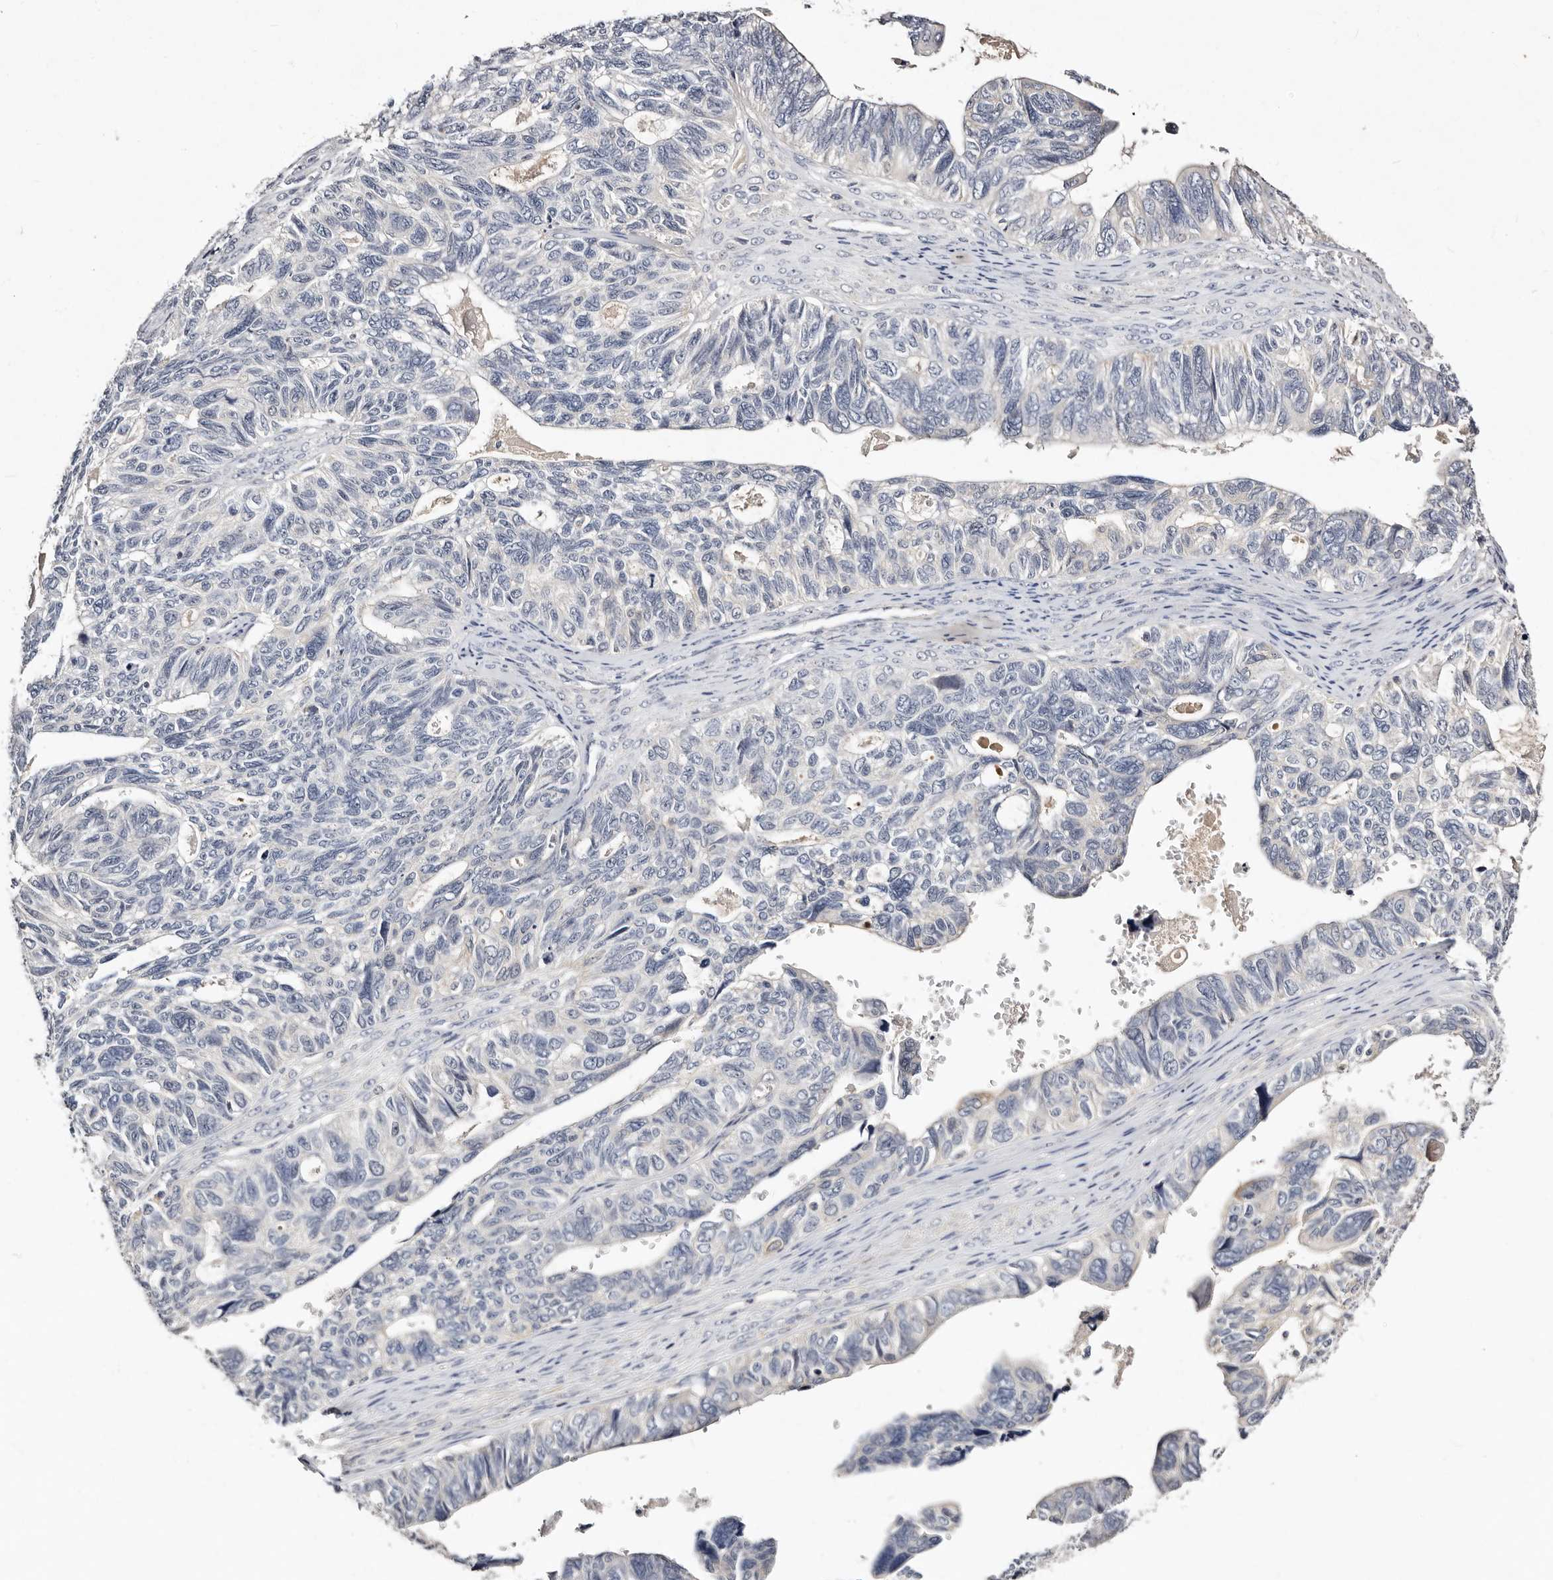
{"staining": {"intensity": "negative", "quantity": "none", "location": "none"}, "tissue": "ovarian cancer", "cell_type": "Tumor cells", "image_type": "cancer", "snomed": [{"axis": "morphology", "description": "Cystadenocarcinoma, serous, NOS"}, {"axis": "topography", "description": "Ovary"}], "caption": "Tumor cells show no significant protein staining in serous cystadenocarcinoma (ovarian).", "gene": "MRPS33", "patient": {"sex": "female", "age": 79}}